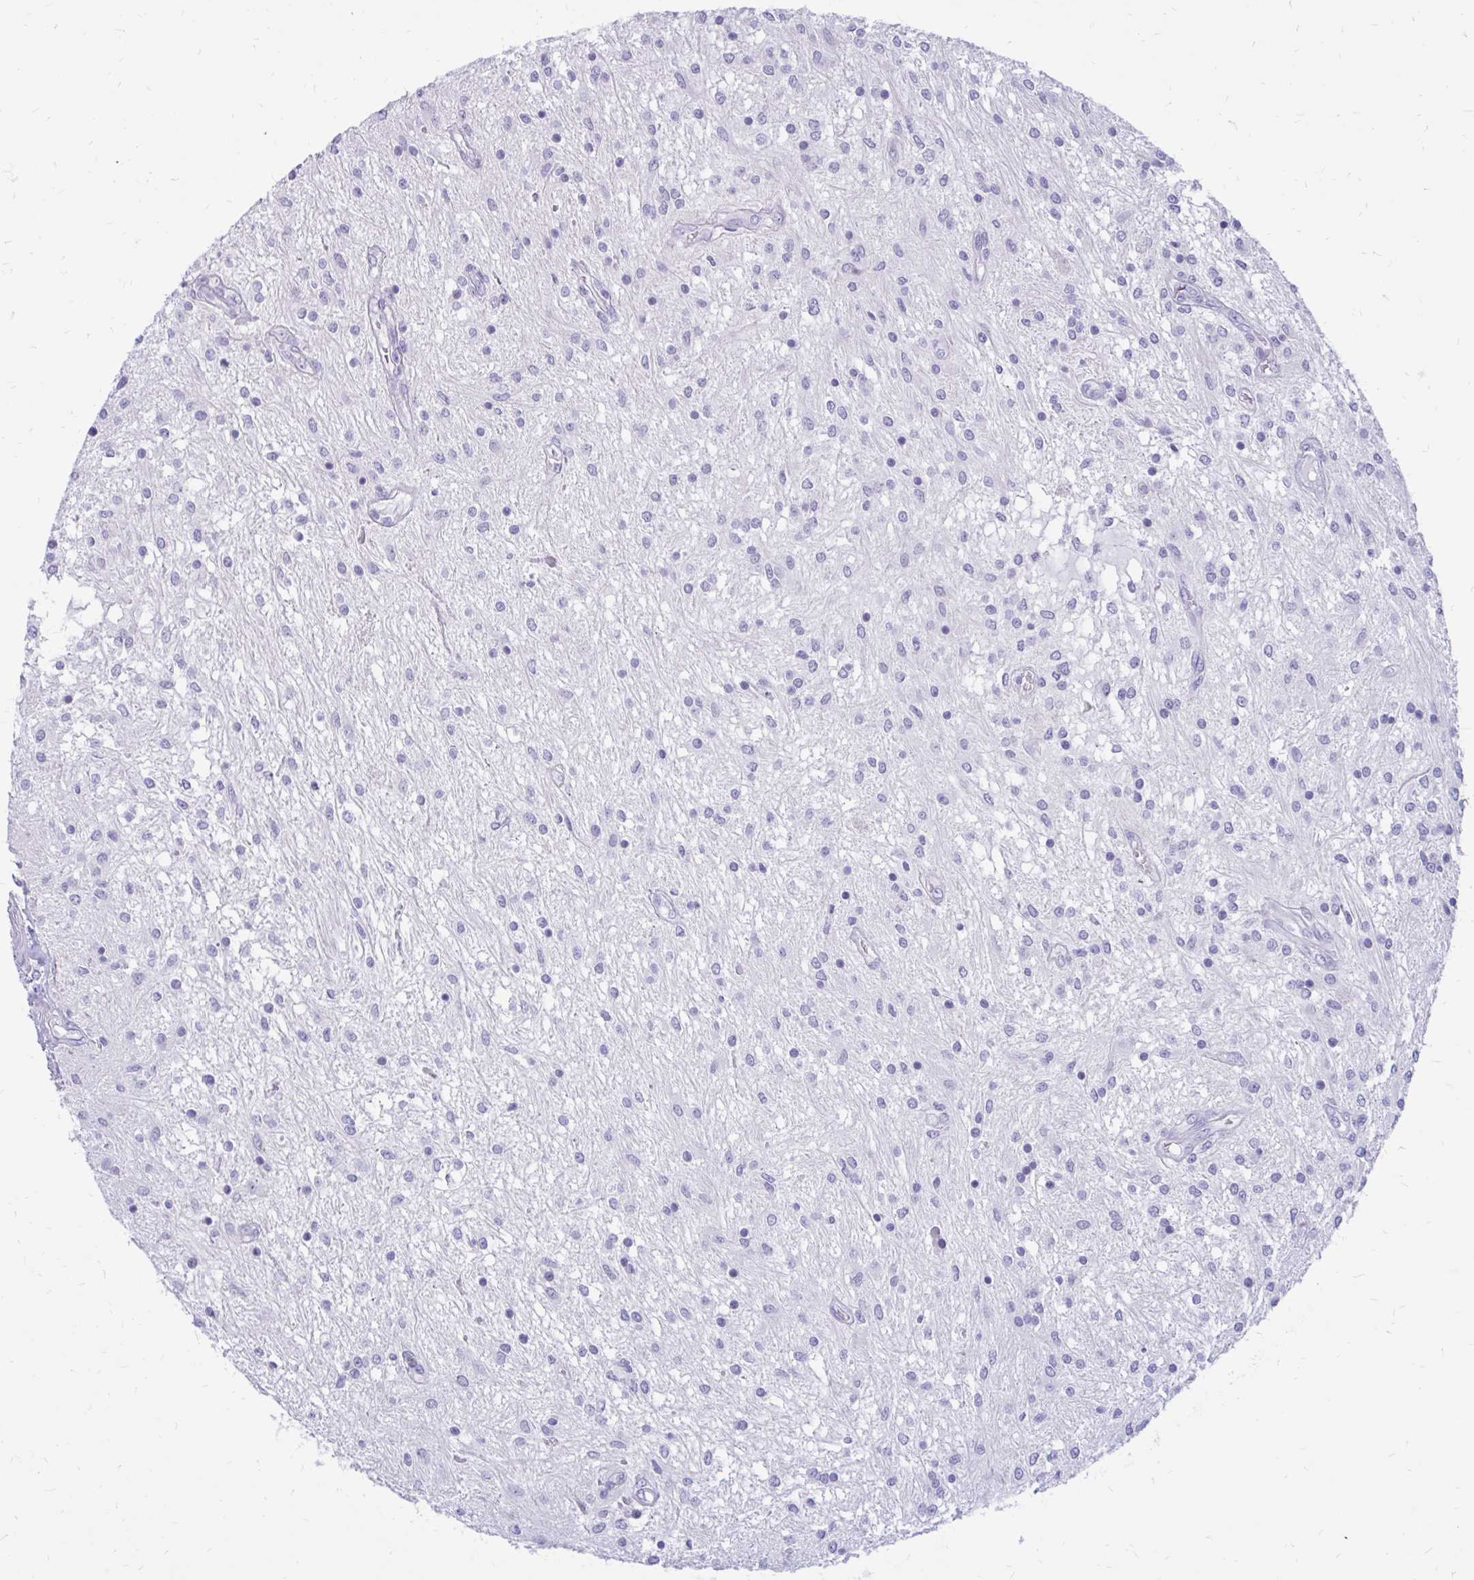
{"staining": {"intensity": "negative", "quantity": "none", "location": "none"}, "tissue": "glioma", "cell_type": "Tumor cells", "image_type": "cancer", "snomed": [{"axis": "morphology", "description": "Glioma, malignant, Low grade"}, {"axis": "topography", "description": "Cerebellum"}], "caption": "Malignant low-grade glioma was stained to show a protein in brown. There is no significant positivity in tumor cells. The staining is performed using DAB (3,3'-diaminobenzidine) brown chromogen with nuclei counter-stained in using hematoxylin.", "gene": "IGSF5", "patient": {"sex": "female", "age": 14}}